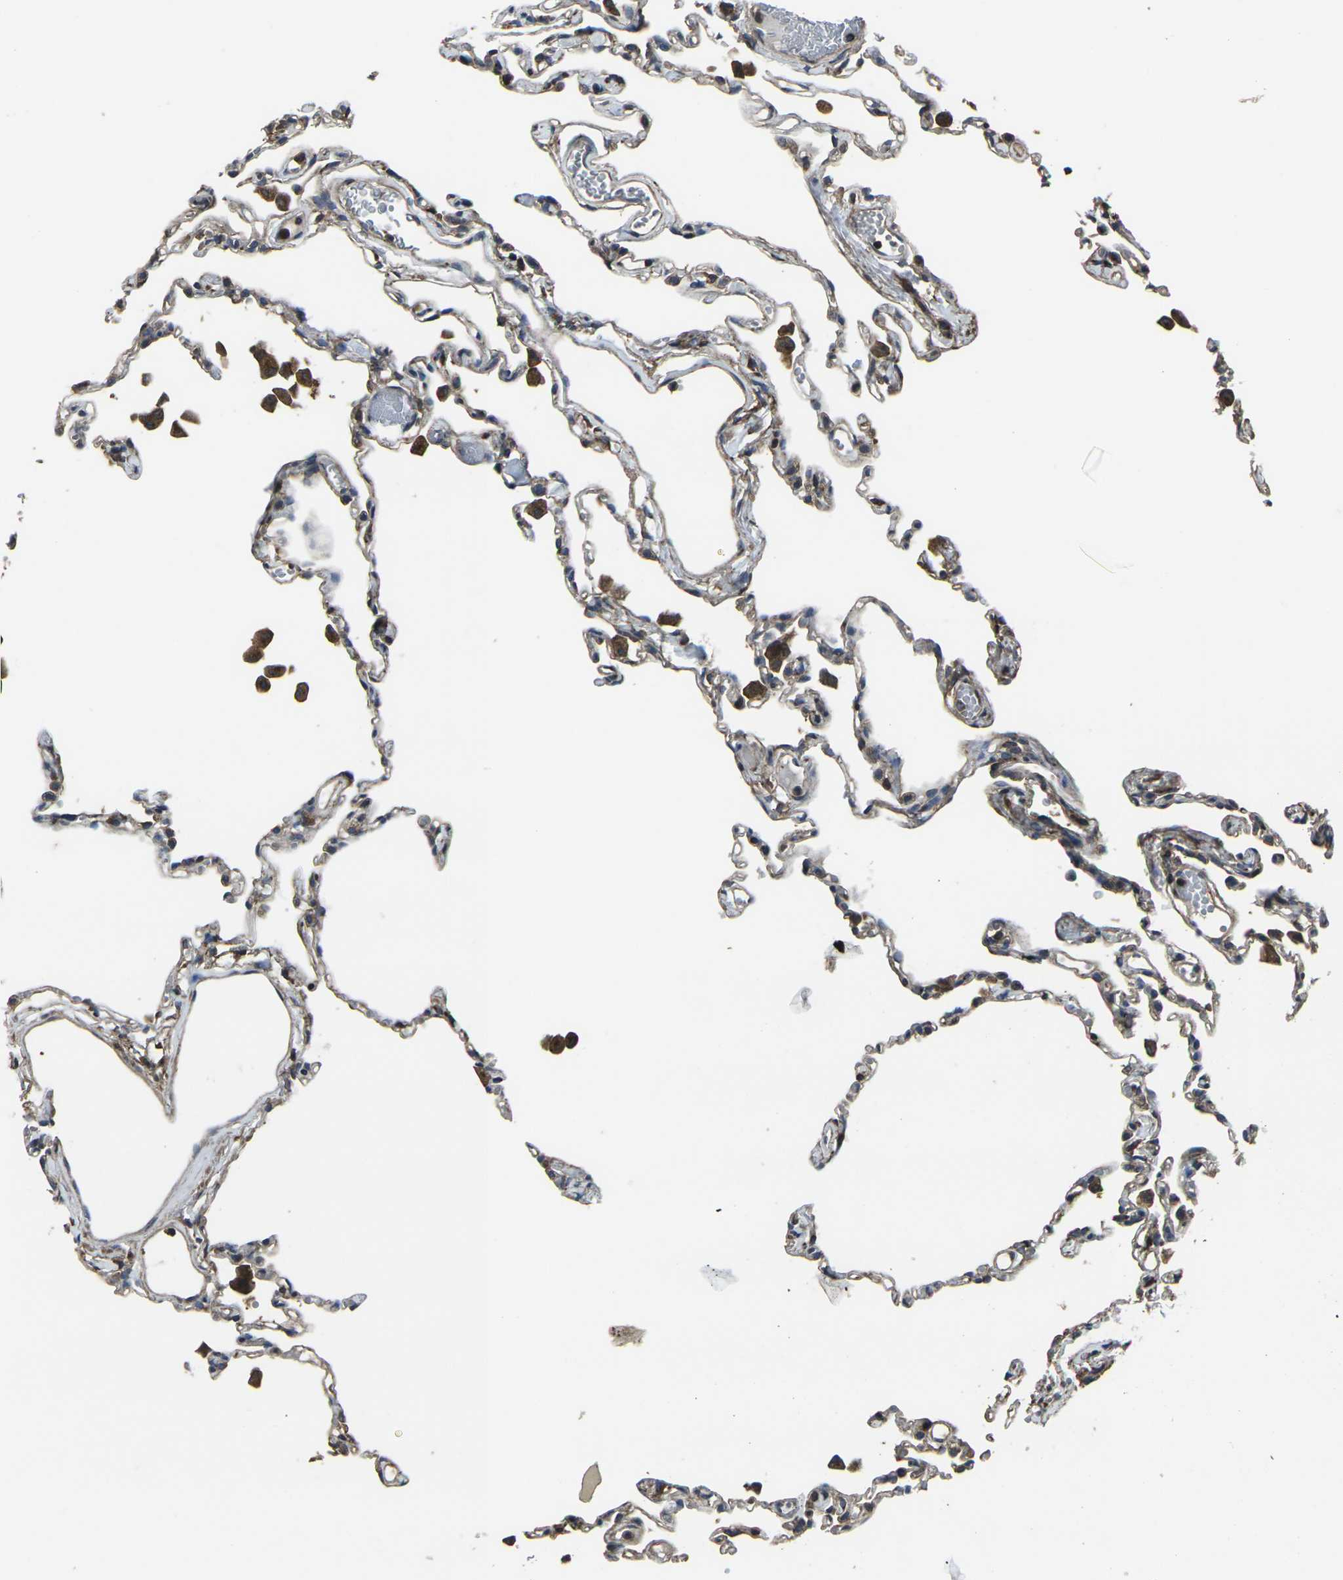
{"staining": {"intensity": "moderate", "quantity": "<25%", "location": "cytoplasmic/membranous"}, "tissue": "lung", "cell_type": "Alveolar cells", "image_type": "normal", "snomed": [{"axis": "morphology", "description": "Normal tissue, NOS"}, {"axis": "topography", "description": "Lung"}], "caption": "Lung was stained to show a protein in brown. There is low levels of moderate cytoplasmic/membranous staining in approximately <25% of alveolar cells.", "gene": "PRKACB", "patient": {"sex": "female", "age": 49}}